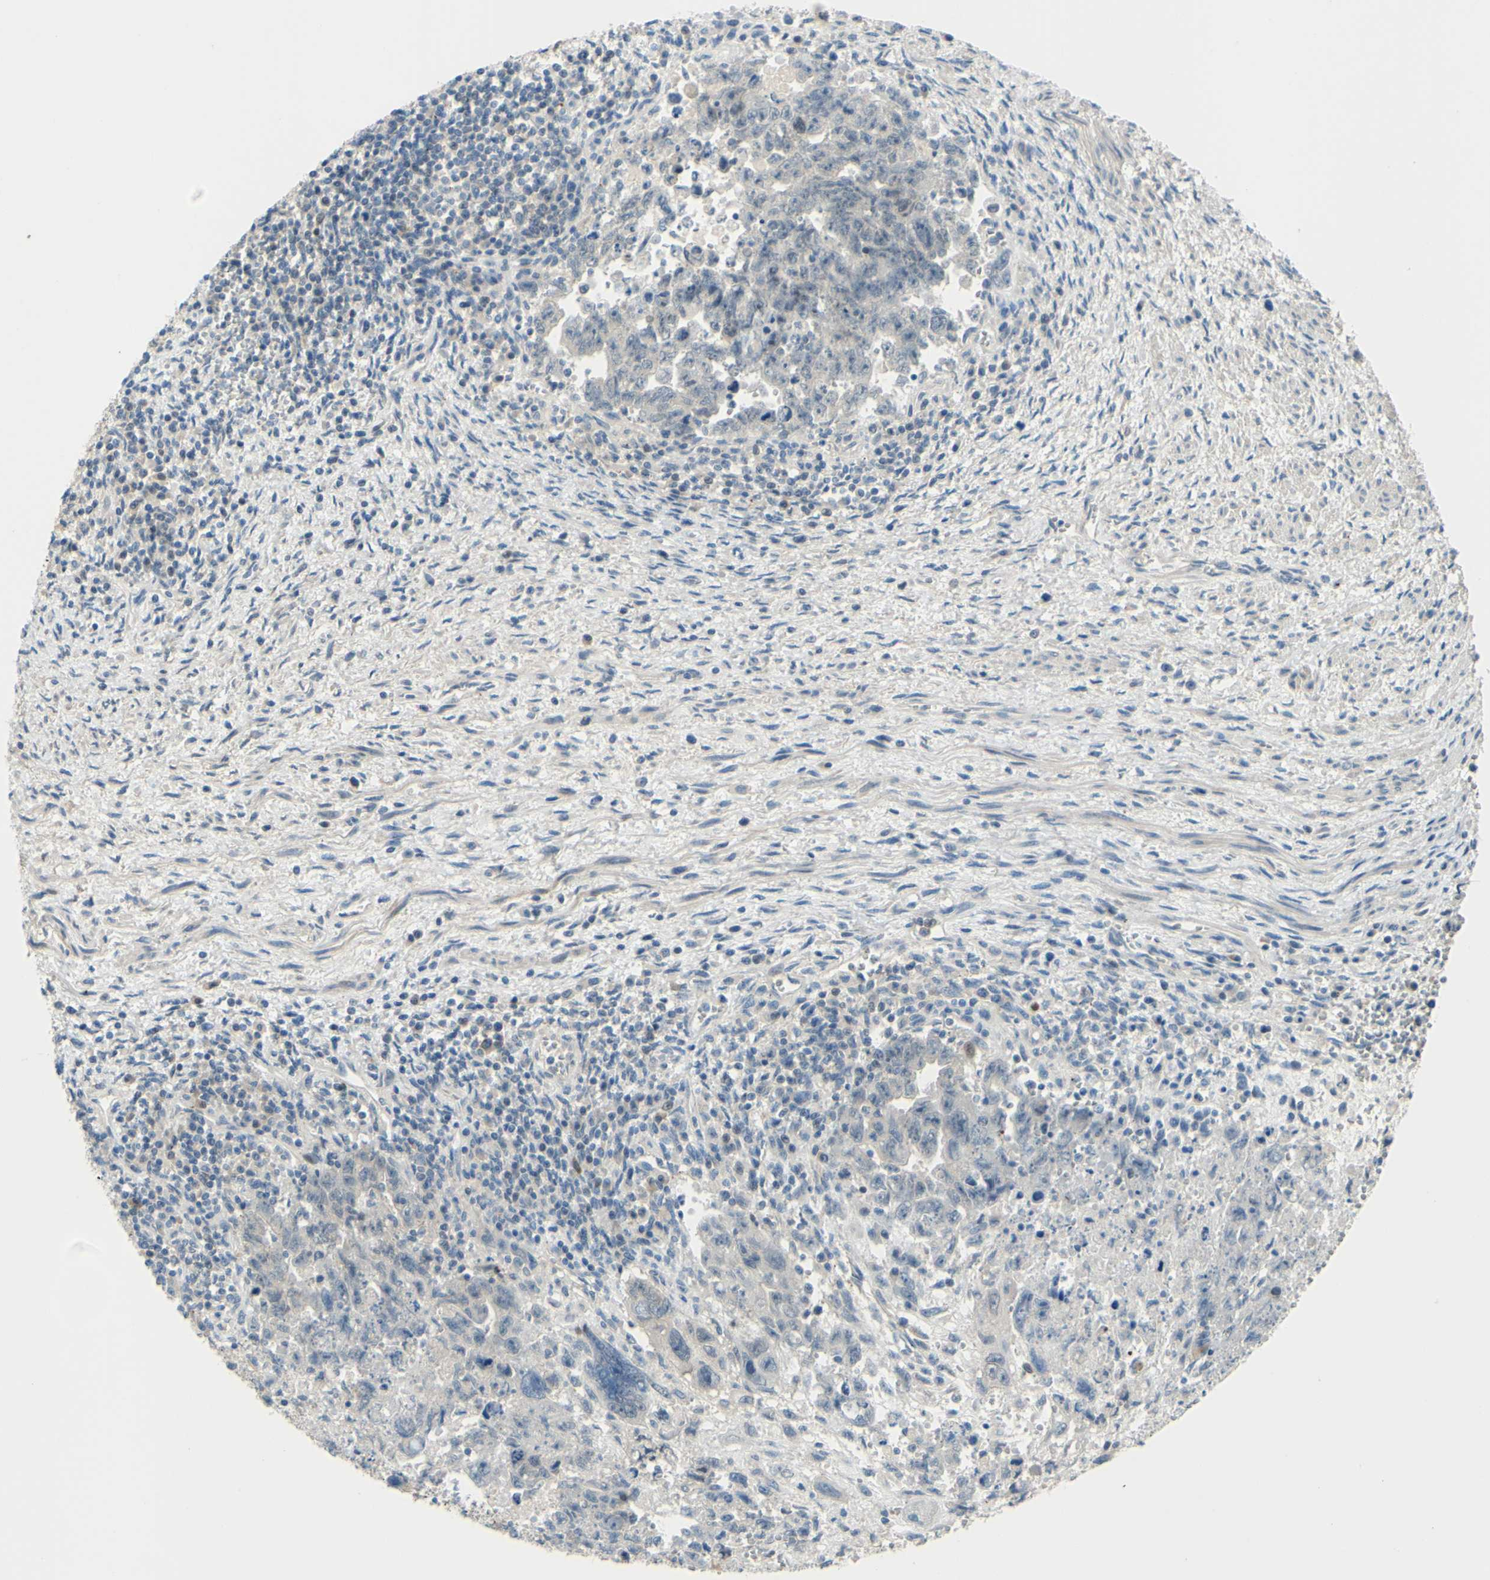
{"staining": {"intensity": "negative", "quantity": "none", "location": "none"}, "tissue": "testis cancer", "cell_type": "Tumor cells", "image_type": "cancer", "snomed": [{"axis": "morphology", "description": "Carcinoma, Embryonal, NOS"}, {"axis": "topography", "description": "Testis"}], "caption": "This is an immunohistochemistry (IHC) histopathology image of embryonal carcinoma (testis). There is no staining in tumor cells.", "gene": "ARHGAP1", "patient": {"sex": "male", "age": 28}}